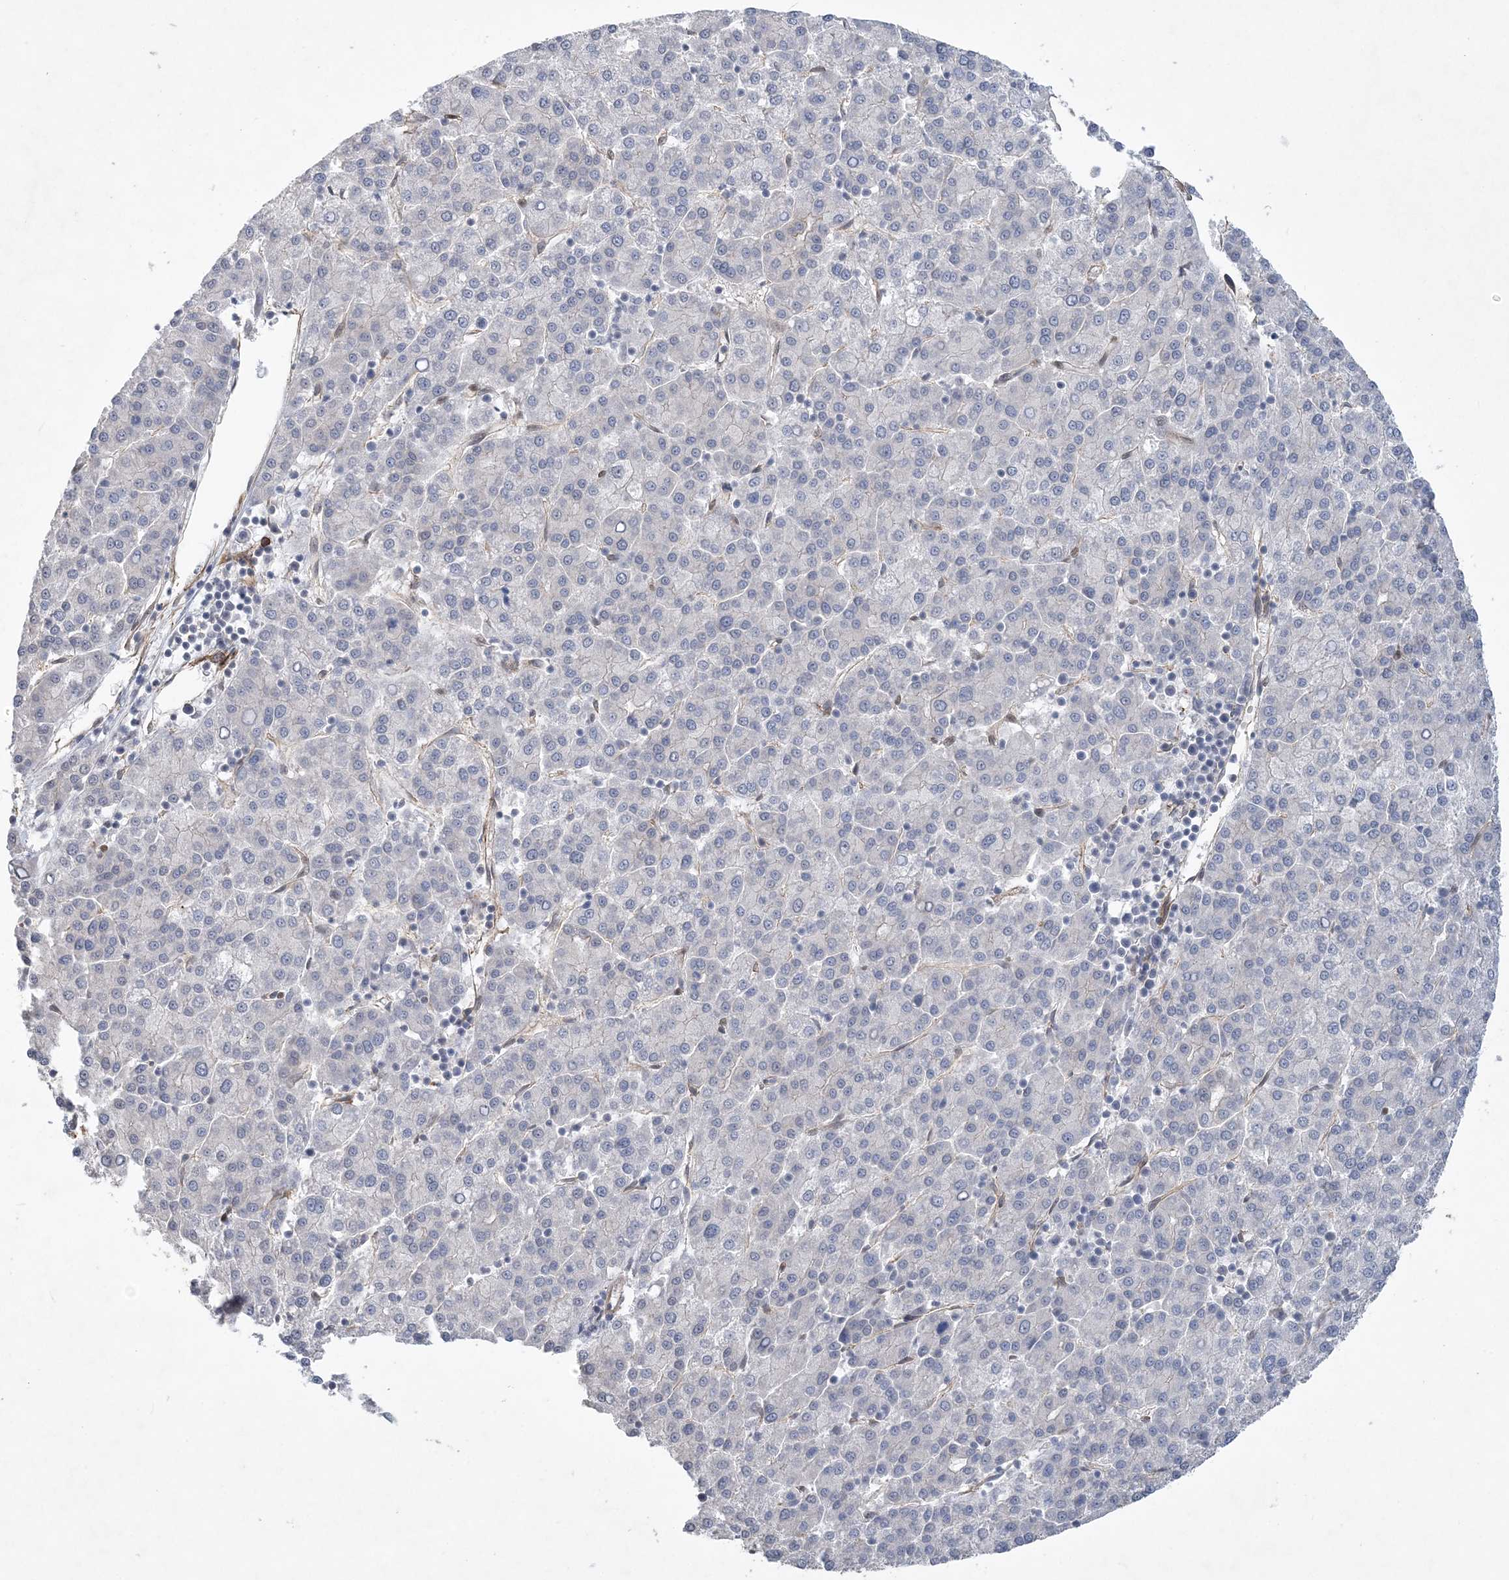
{"staining": {"intensity": "negative", "quantity": "none", "location": "none"}, "tissue": "liver cancer", "cell_type": "Tumor cells", "image_type": "cancer", "snomed": [{"axis": "morphology", "description": "Carcinoma, Hepatocellular, NOS"}, {"axis": "topography", "description": "Liver"}], "caption": "A high-resolution photomicrograph shows immunohistochemistry (IHC) staining of liver hepatocellular carcinoma, which demonstrates no significant staining in tumor cells.", "gene": "RAI14", "patient": {"sex": "female", "age": 58}}